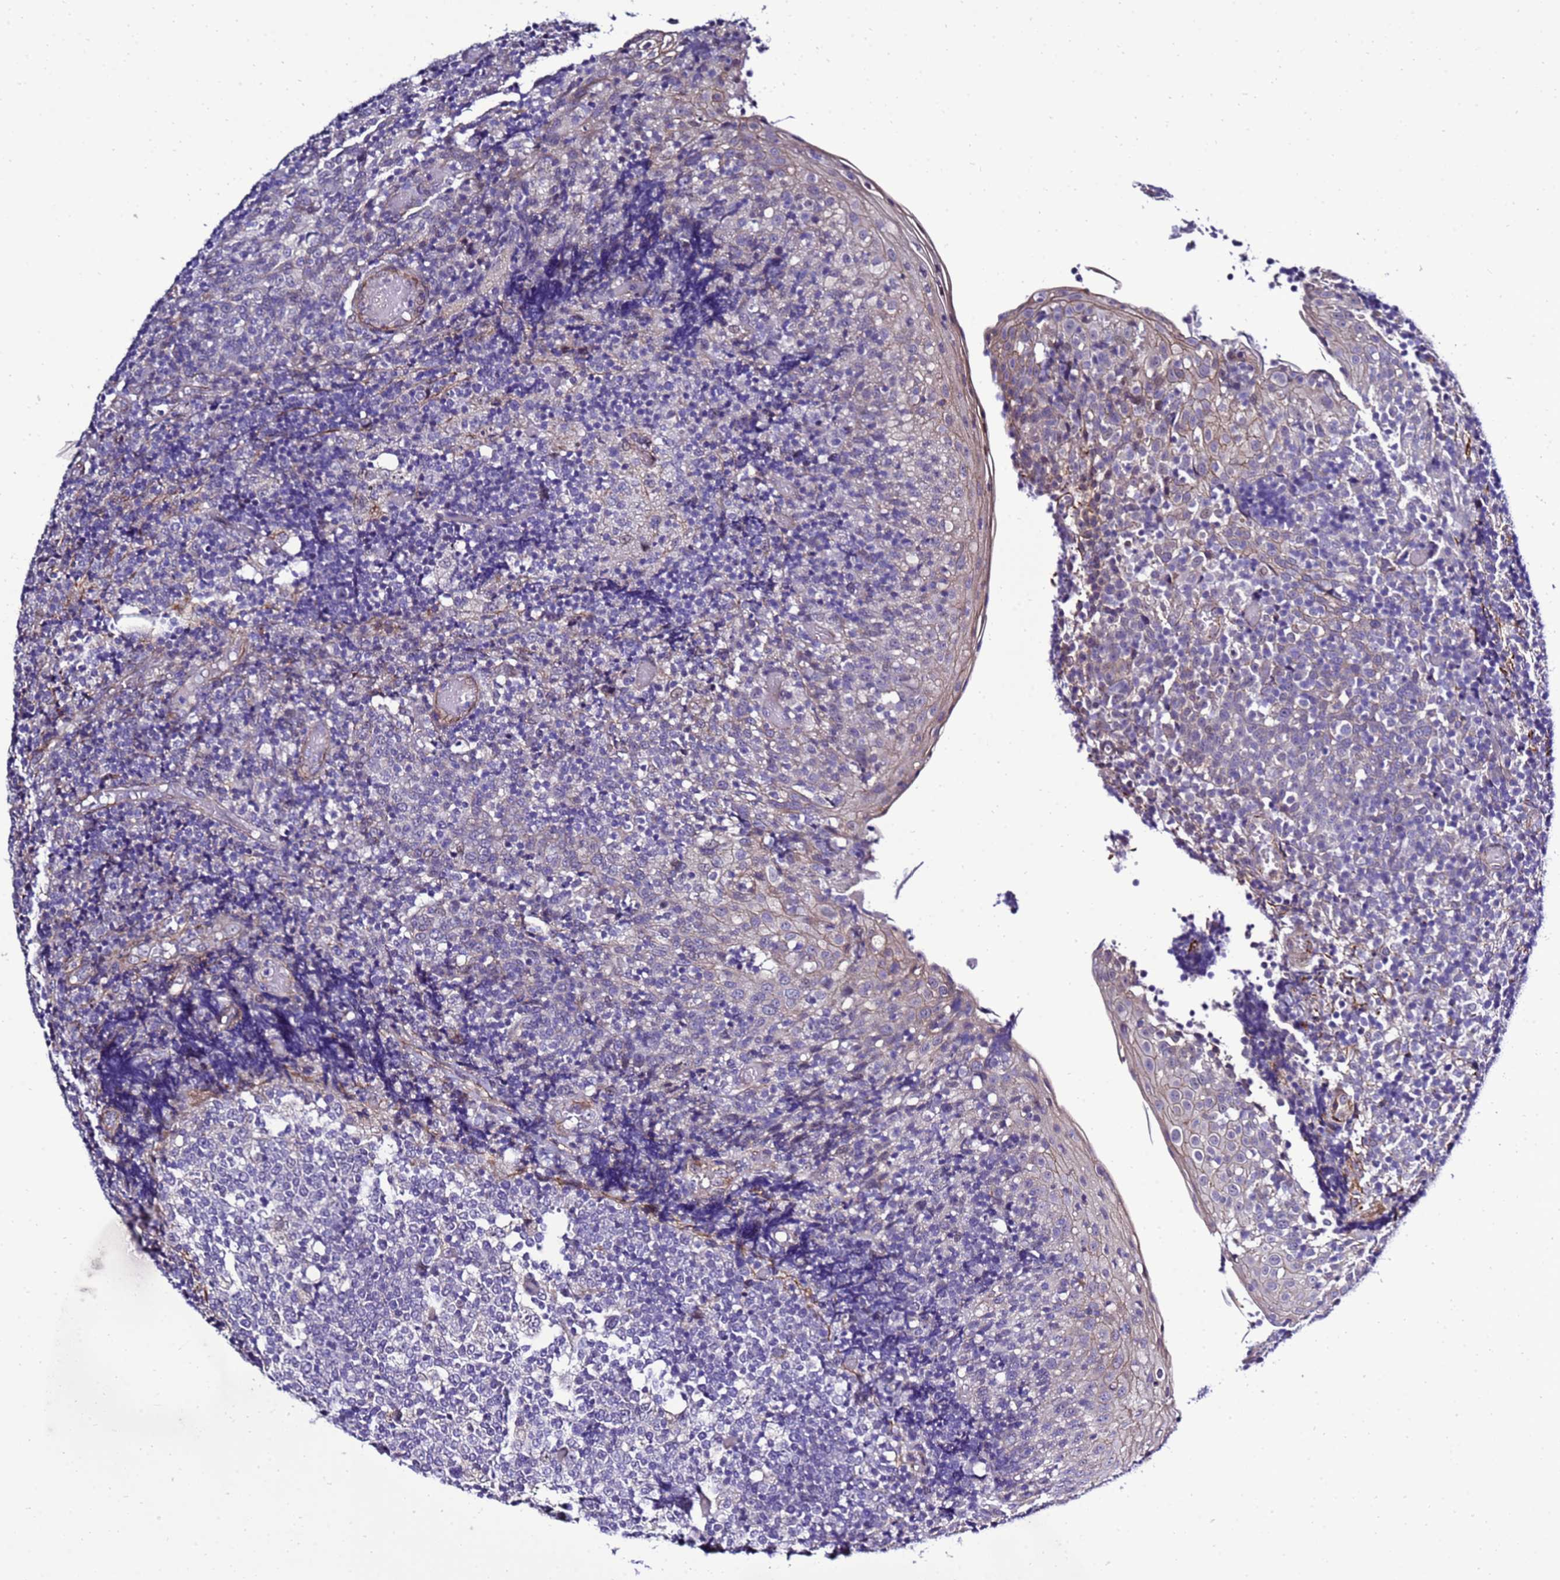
{"staining": {"intensity": "negative", "quantity": "none", "location": "none"}, "tissue": "tonsil", "cell_type": "Germinal center cells", "image_type": "normal", "snomed": [{"axis": "morphology", "description": "Normal tissue, NOS"}, {"axis": "topography", "description": "Tonsil"}], "caption": "This is an immunohistochemistry (IHC) histopathology image of unremarkable human tonsil. There is no expression in germinal center cells.", "gene": "GZF1", "patient": {"sex": "female", "age": 19}}